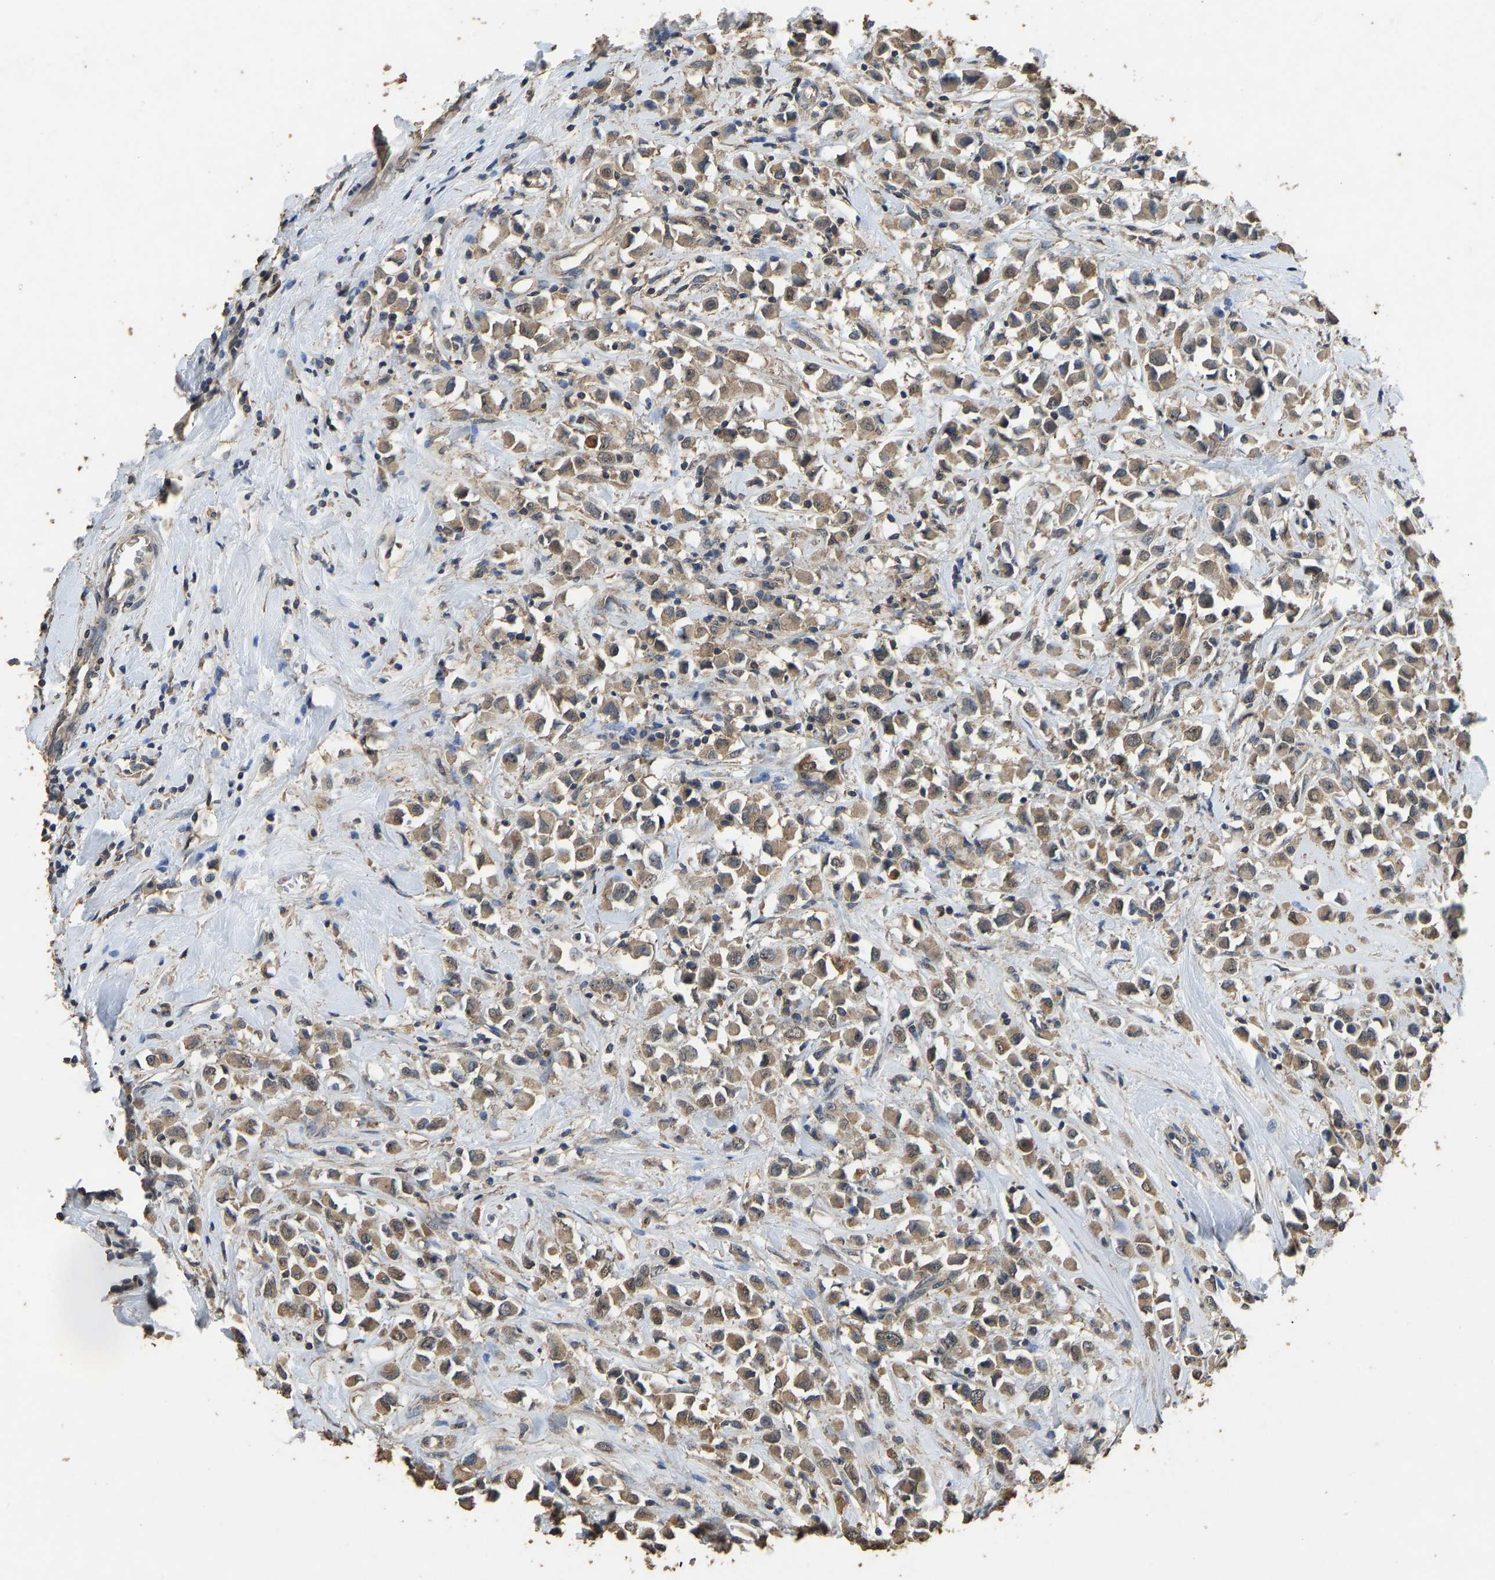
{"staining": {"intensity": "moderate", "quantity": ">75%", "location": "cytoplasmic/membranous"}, "tissue": "breast cancer", "cell_type": "Tumor cells", "image_type": "cancer", "snomed": [{"axis": "morphology", "description": "Duct carcinoma"}, {"axis": "topography", "description": "Breast"}], "caption": "A high-resolution micrograph shows immunohistochemistry staining of breast cancer (invasive ductal carcinoma), which reveals moderate cytoplasmic/membranous staining in about >75% of tumor cells.", "gene": "CIDEC", "patient": {"sex": "female", "age": 61}}